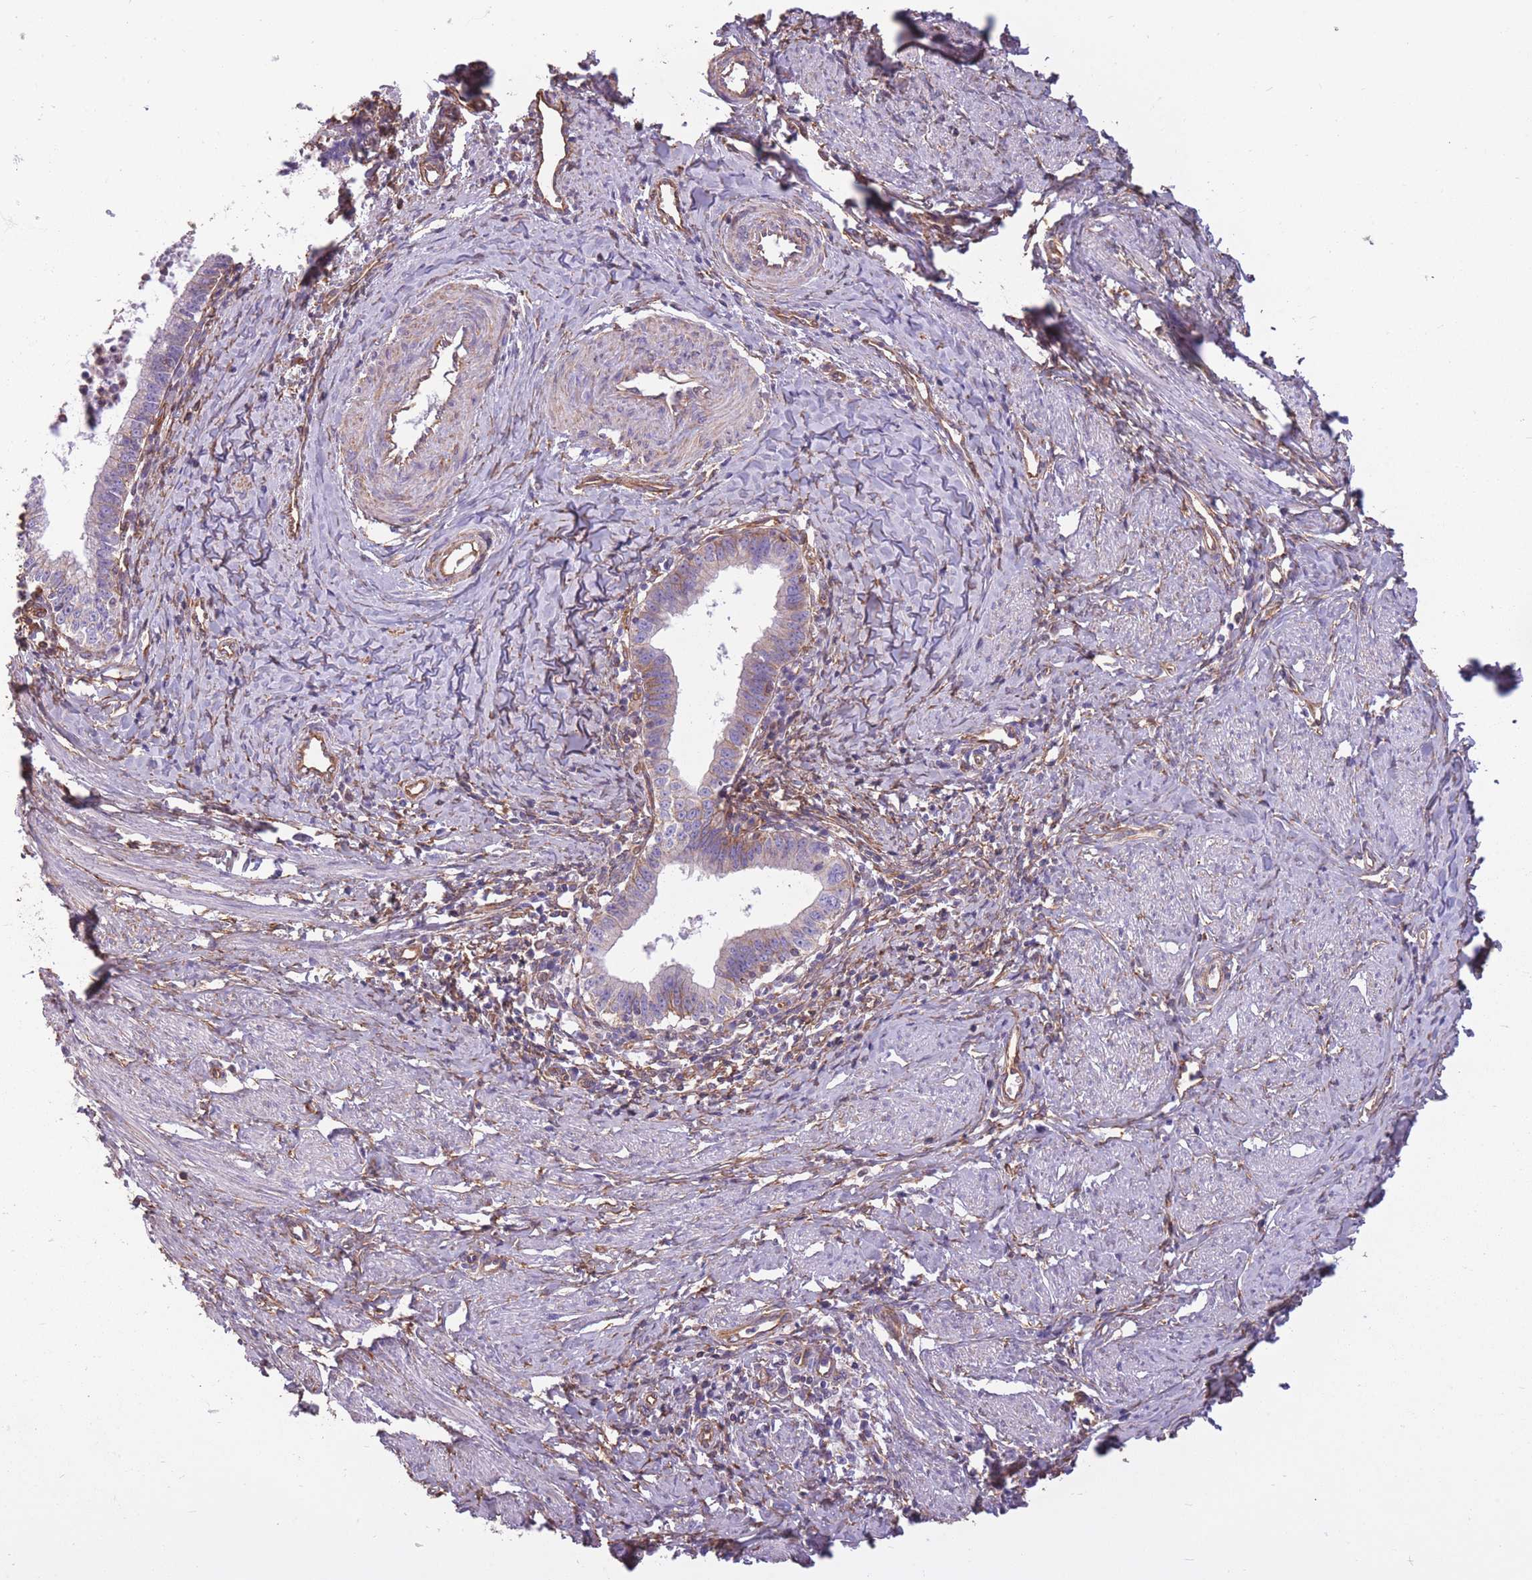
{"staining": {"intensity": "weak", "quantity": "<25%", "location": "cytoplasmic/membranous"}, "tissue": "cervical cancer", "cell_type": "Tumor cells", "image_type": "cancer", "snomed": [{"axis": "morphology", "description": "Adenocarcinoma, NOS"}, {"axis": "topography", "description": "Cervix"}], "caption": "Immunohistochemistry (IHC) of adenocarcinoma (cervical) displays no positivity in tumor cells.", "gene": "ADD1", "patient": {"sex": "female", "age": 36}}